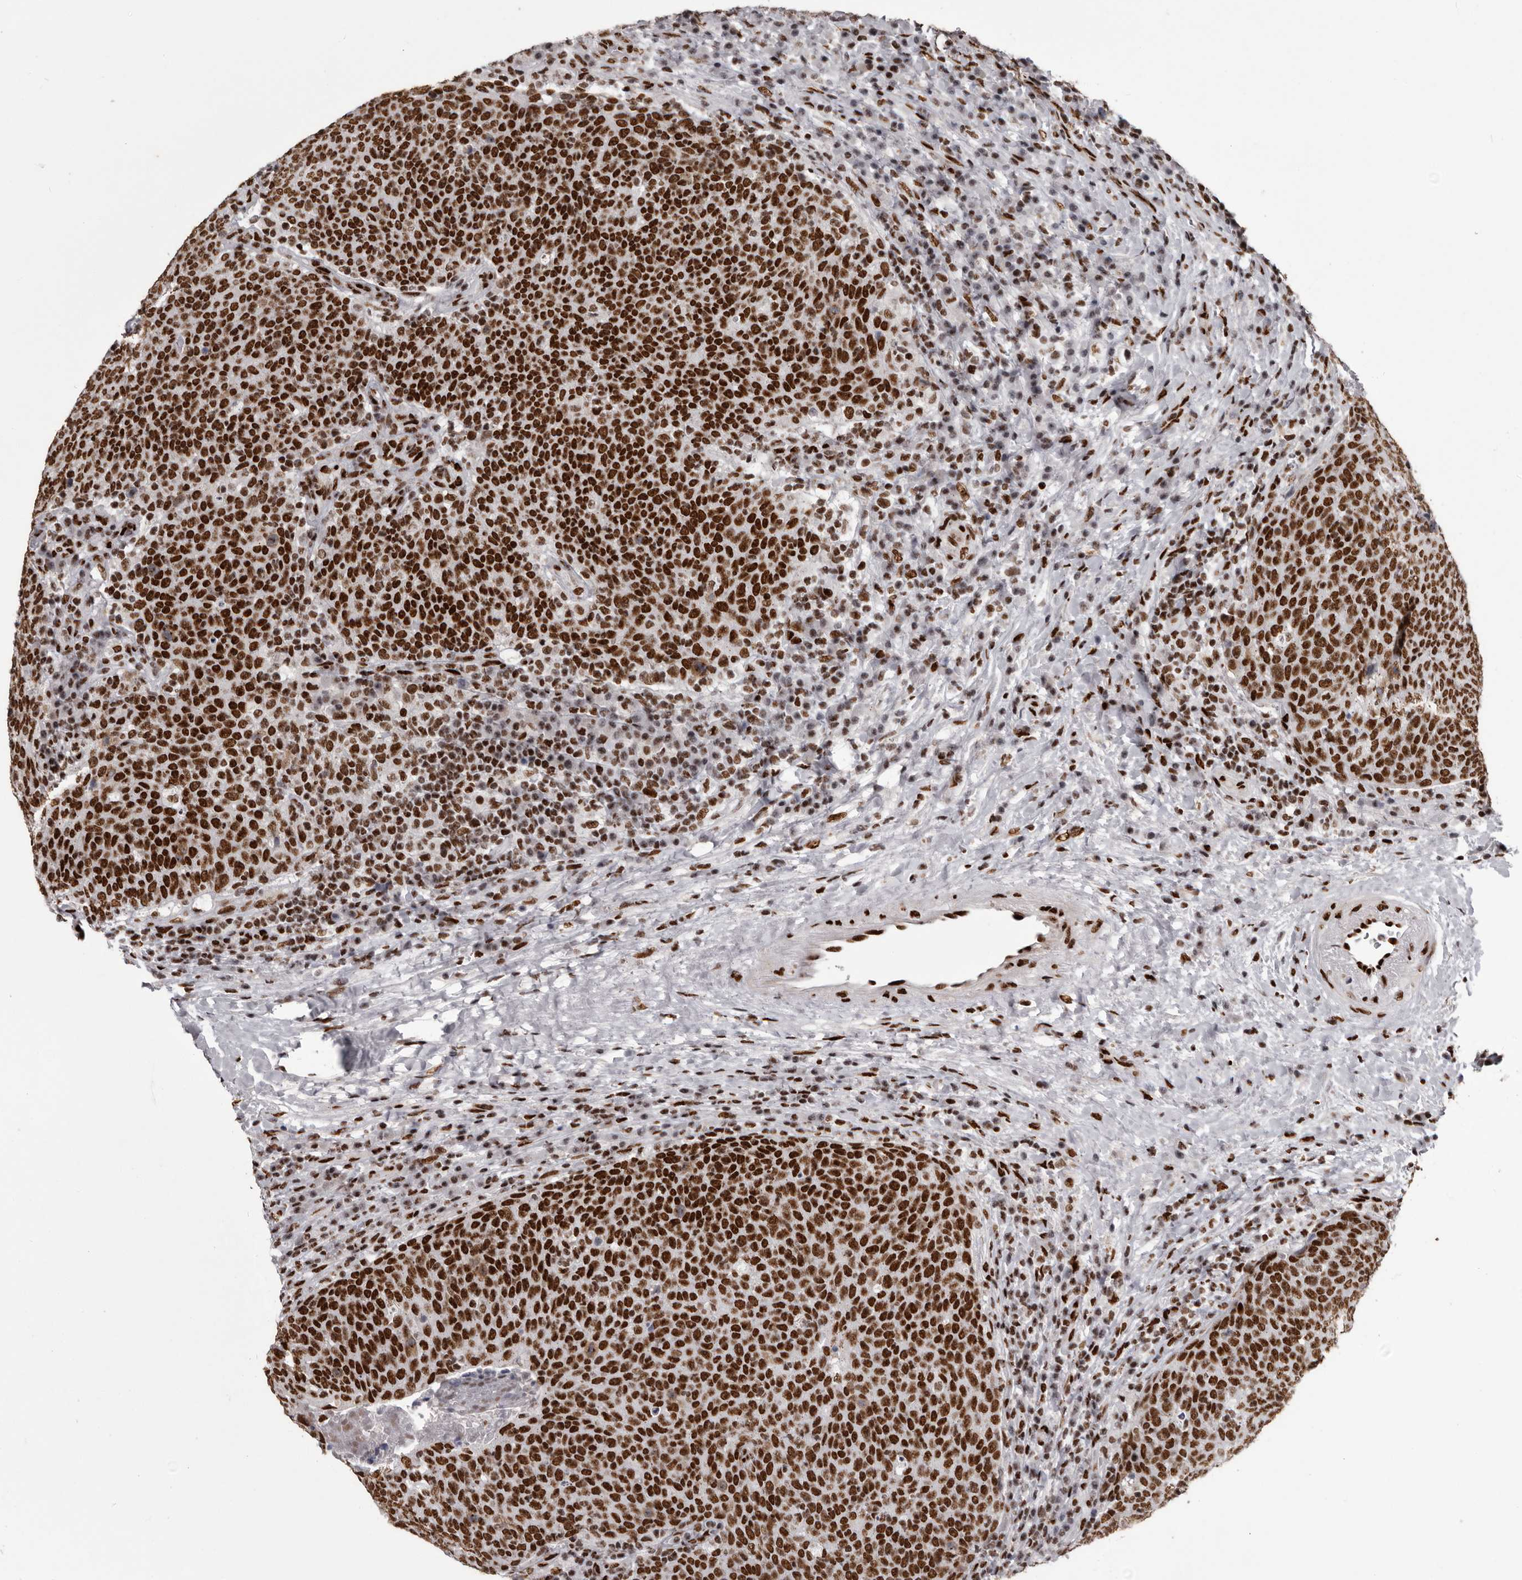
{"staining": {"intensity": "strong", "quantity": ">75%", "location": "nuclear"}, "tissue": "head and neck cancer", "cell_type": "Tumor cells", "image_type": "cancer", "snomed": [{"axis": "morphology", "description": "Squamous cell carcinoma, NOS"}, {"axis": "morphology", "description": "Squamous cell carcinoma, metastatic, NOS"}, {"axis": "topography", "description": "Lymph node"}, {"axis": "topography", "description": "Head-Neck"}], "caption": "Immunohistochemistry (IHC) micrograph of metastatic squamous cell carcinoma (head and neck) stained for a protein (brown), which shows high levels of strong nuclear expression in about >75% of tumor cells.", "gene": "NUMA1", "patient": {"sex": "male", "age": 62}}